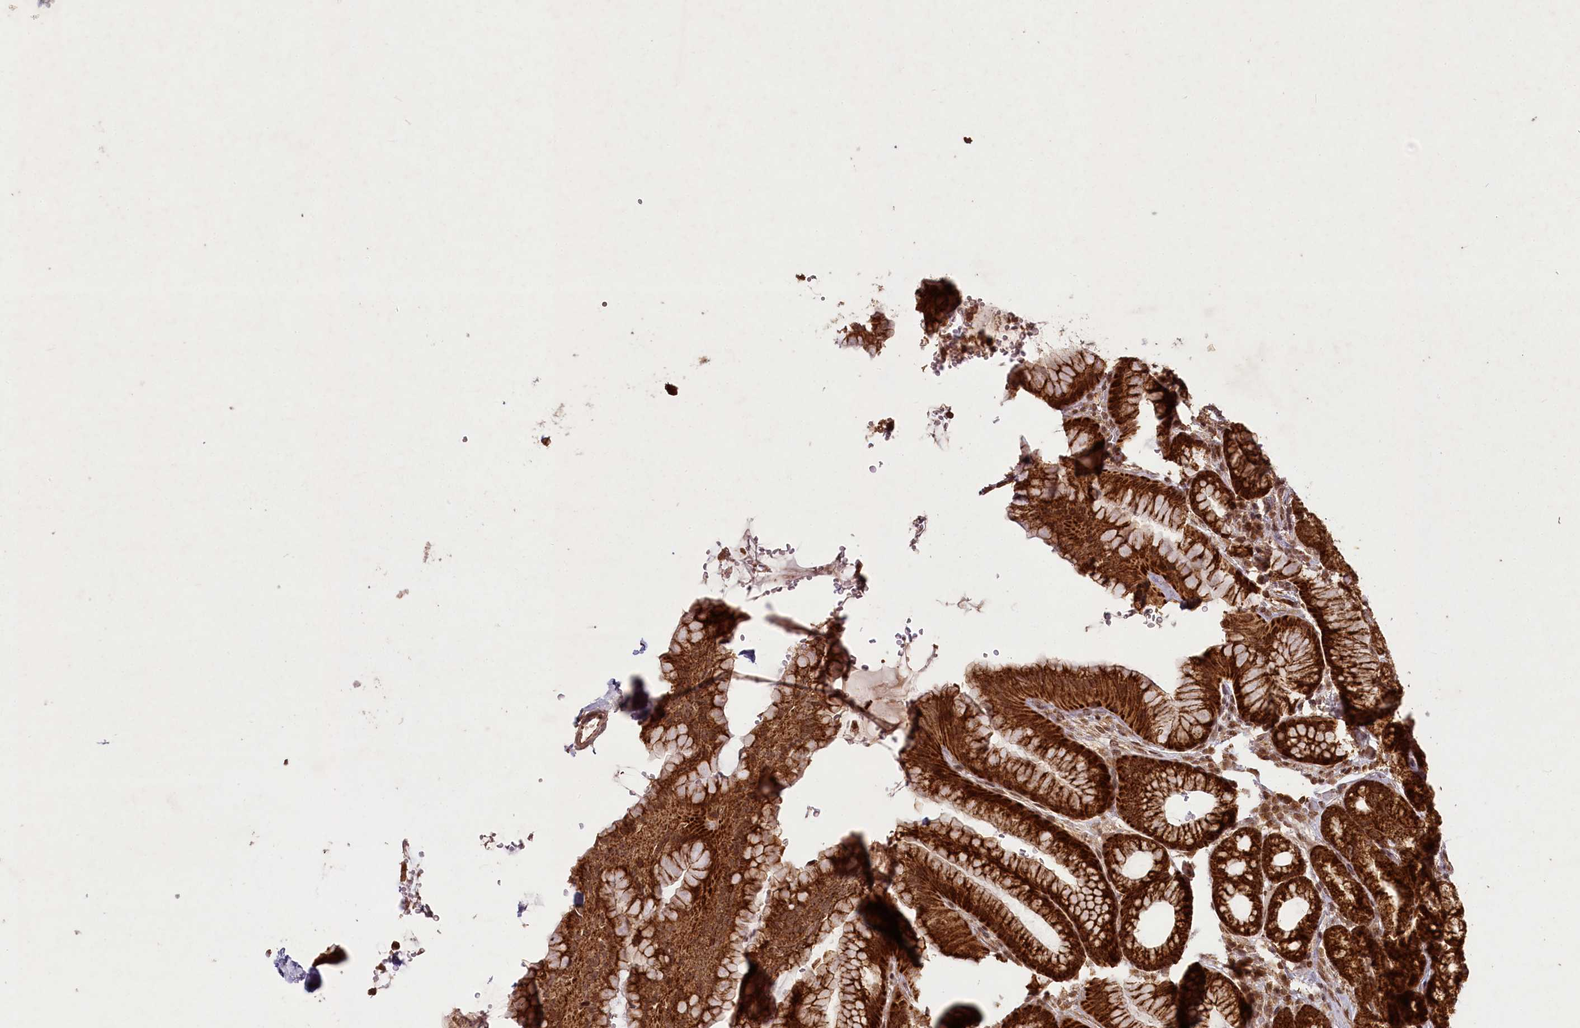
{"staining": {"intensity": "strong", "quantity": ">75%", "location": "cytoplasmic/membranous"}, "tissue": "stomach", "cell_type": "Glandular cells", "image_type": "normal", "snomed": [{"axis": "morphology", "description": "Normal tissue, NOS"}, {"axis": "morphology", "description": "Adenocarcinoma, NOS"}, {"axis": "topography", "description": "Stomach"}], "caption": "High-power microscopy captured an immunohistochemistry micrograph of benign stomach, revealing strong cytoplasmic/membranous positivity in about >75% of glandular cells. (DAB = brown stain, brightfield microscopy at high magnification).", "gene": "MICU1", "patient": {"sex": "male", "age": 57}}